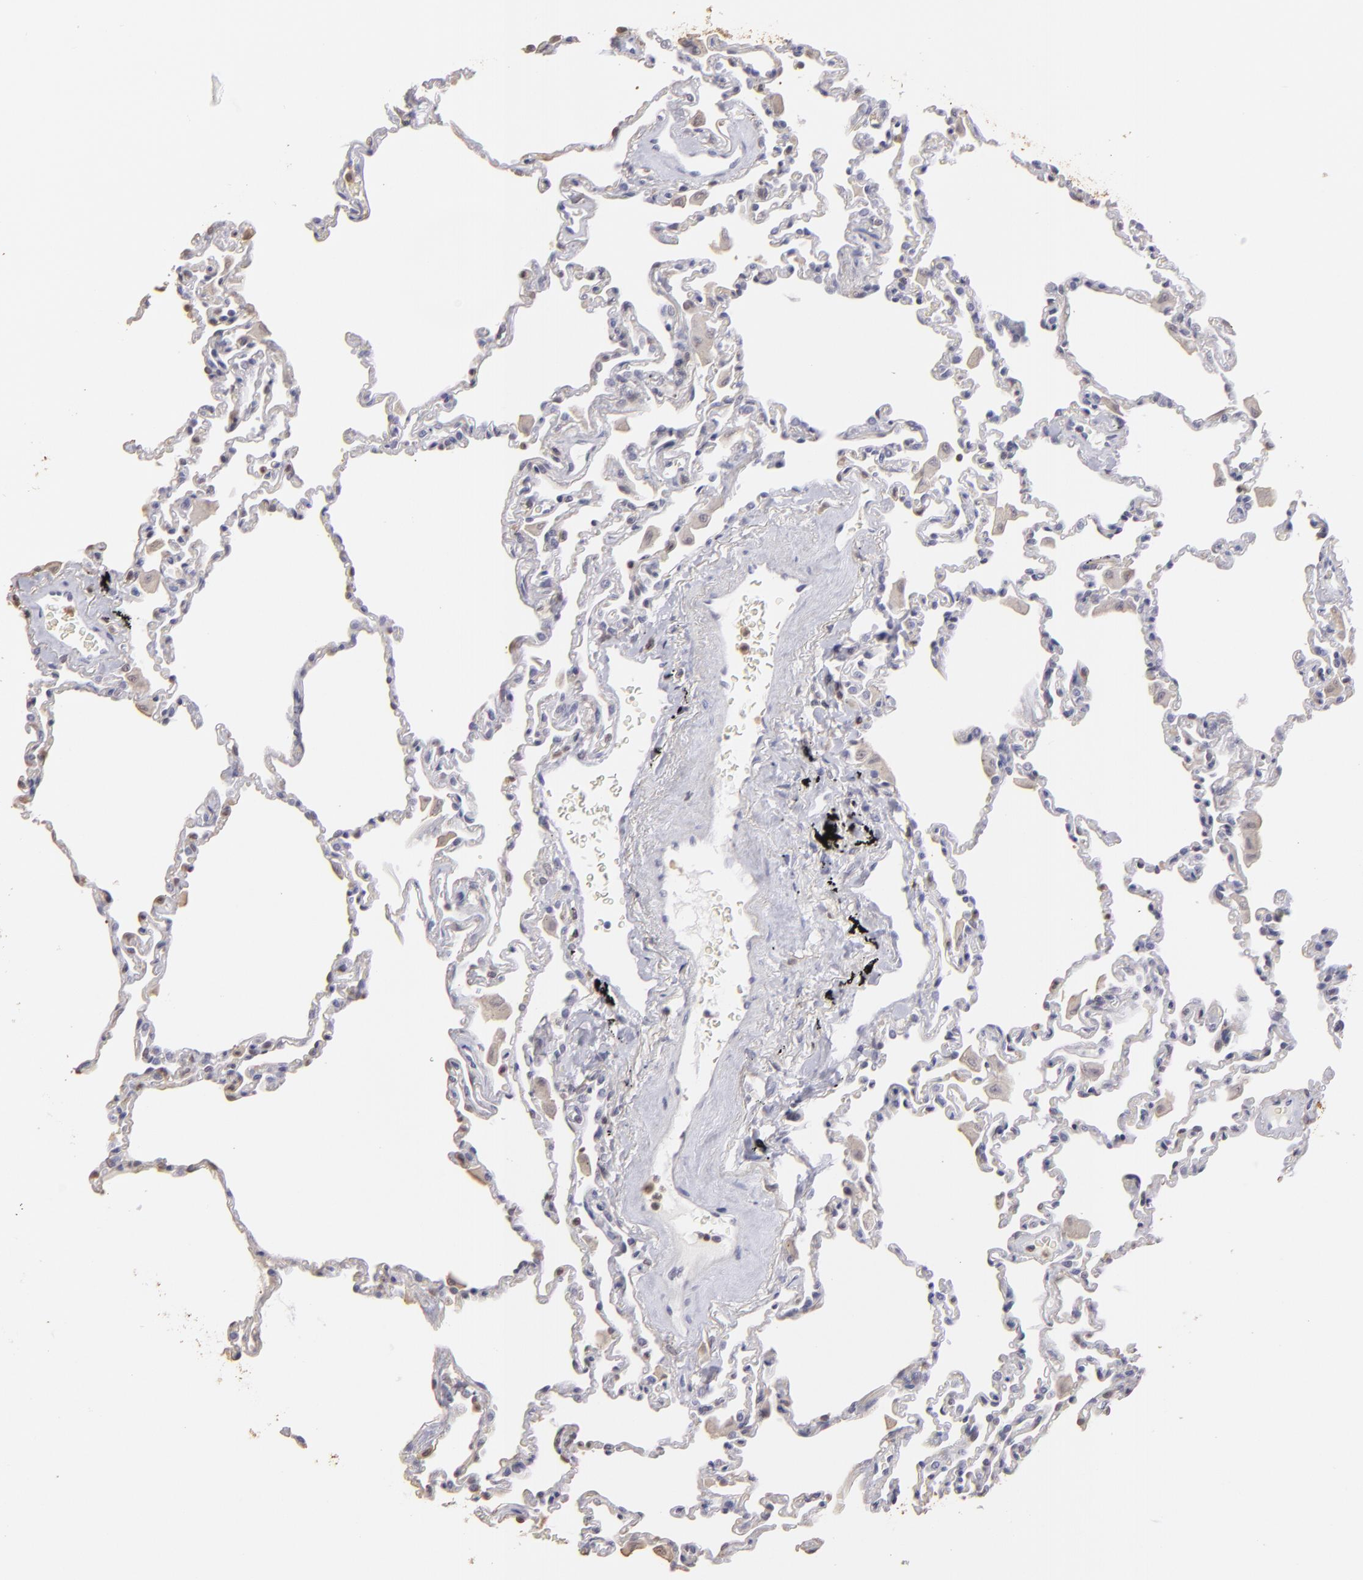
{"staining": {"intensity": "negative", "quantity": "none", "location": "none"}, "tissue": "lung", "cell_type": "Alveolar cells", "image_type": "normal", "snomed": [{"axis": "morphology", "description": "Normal tissue, NOS"}, {"axis": "topography", "description": "Lung"}], "caption": "A high-resolution image shows IHC staining of normal lung, which reveals no significant positivity in alveolar cells. (DAB immunohistochemistry (IHC), high magnification).", "gene": "S100A2", "patient": {"sex": "male", "age": 59}}